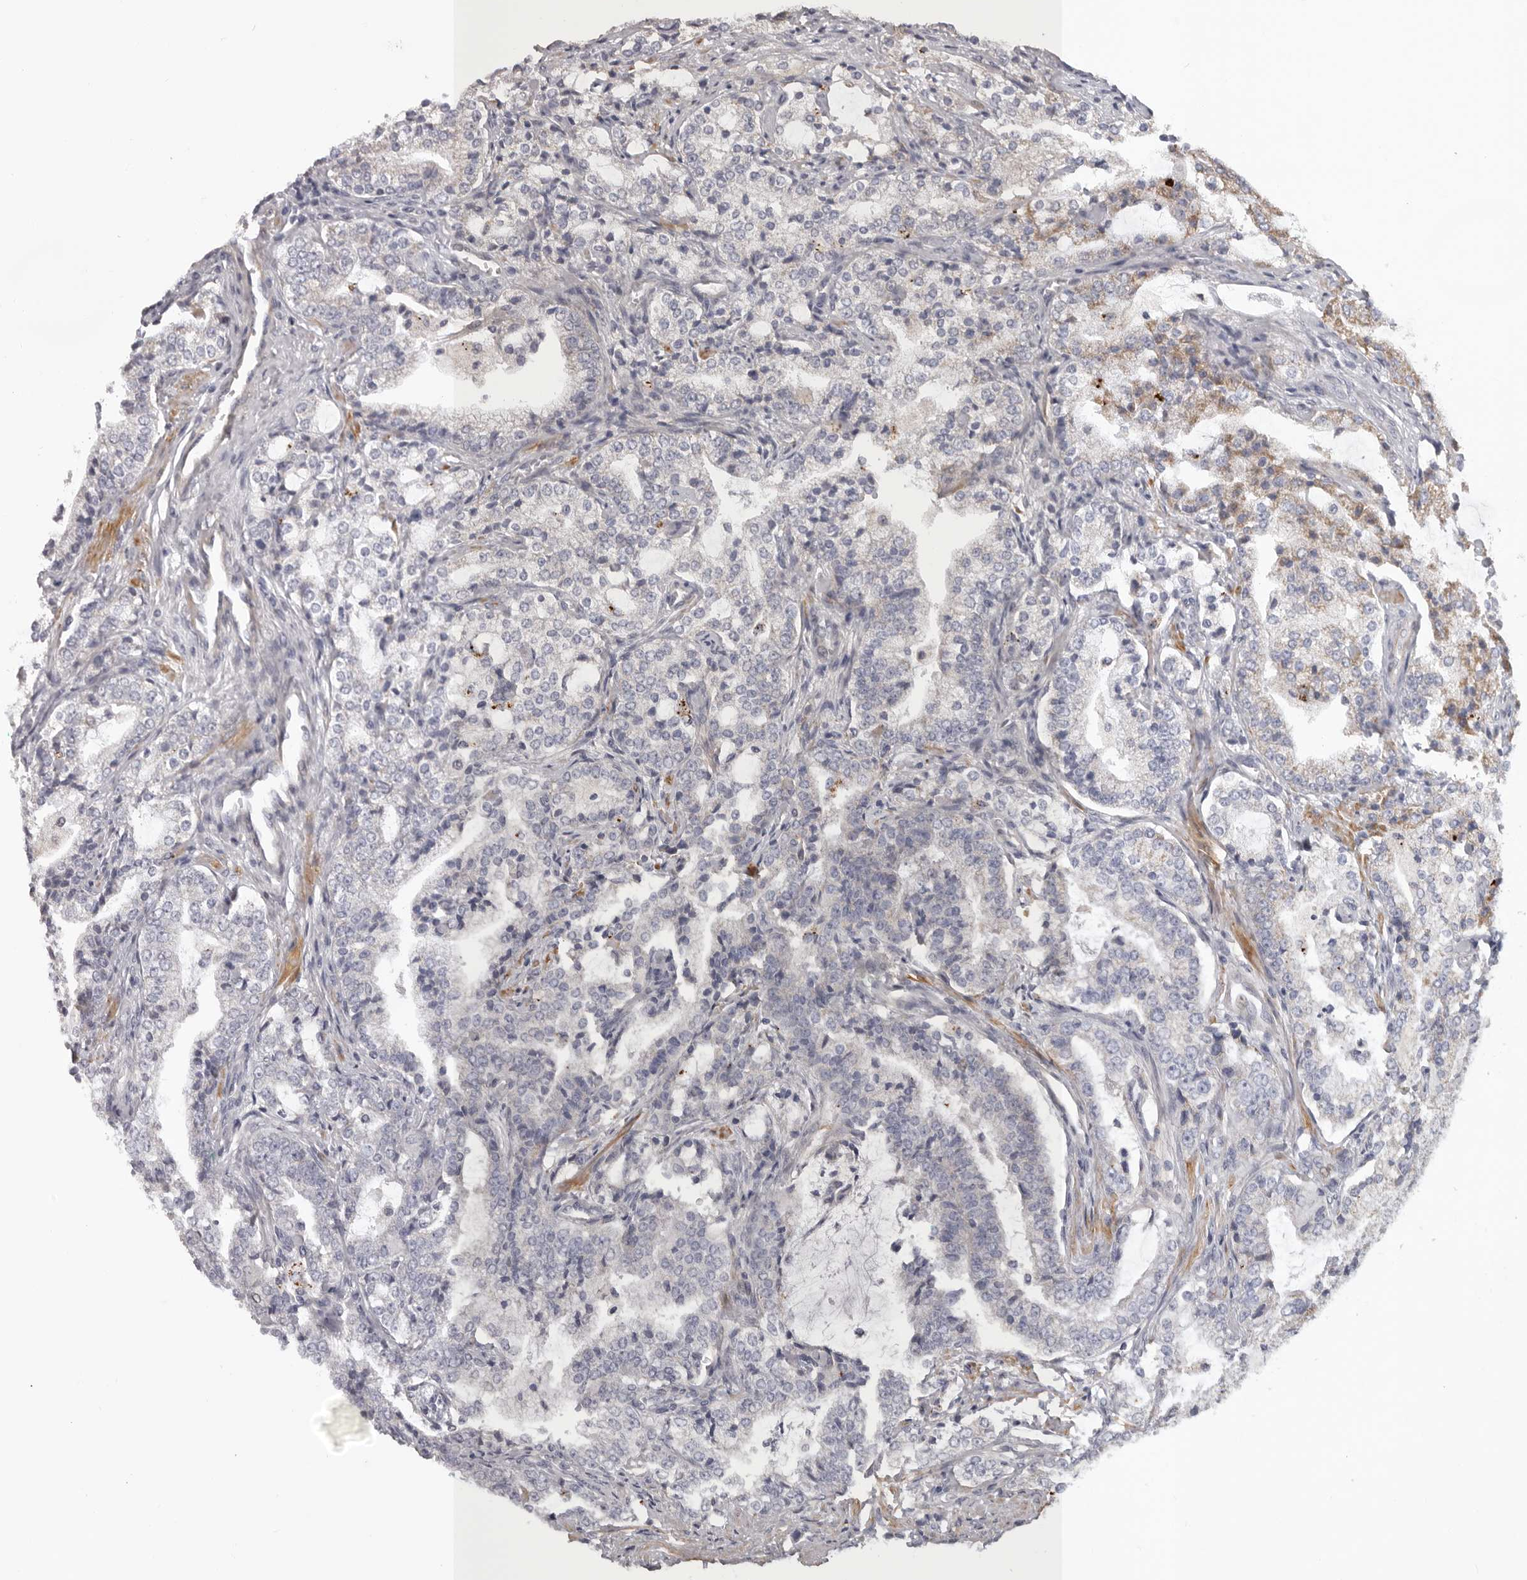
{"staining": {"intensity": "negative", "quantity": "none", "location": "none"}, "tissue": "prostate cancer", "cell_type": "Tumor cells", "image_type": "cancer", "snomed": [{"axis": "morphology", "description": "Adenocarcinoma, High grade"}, {"axis": "topography", "description": "Prostate"}], "caption": "Immunohistochemistry image of prostate cancer stained for a protein (brown), which displays no expression in tumor cells.", "gene": "MRPS10", "patient": {"sex": "male", "age": 63}}